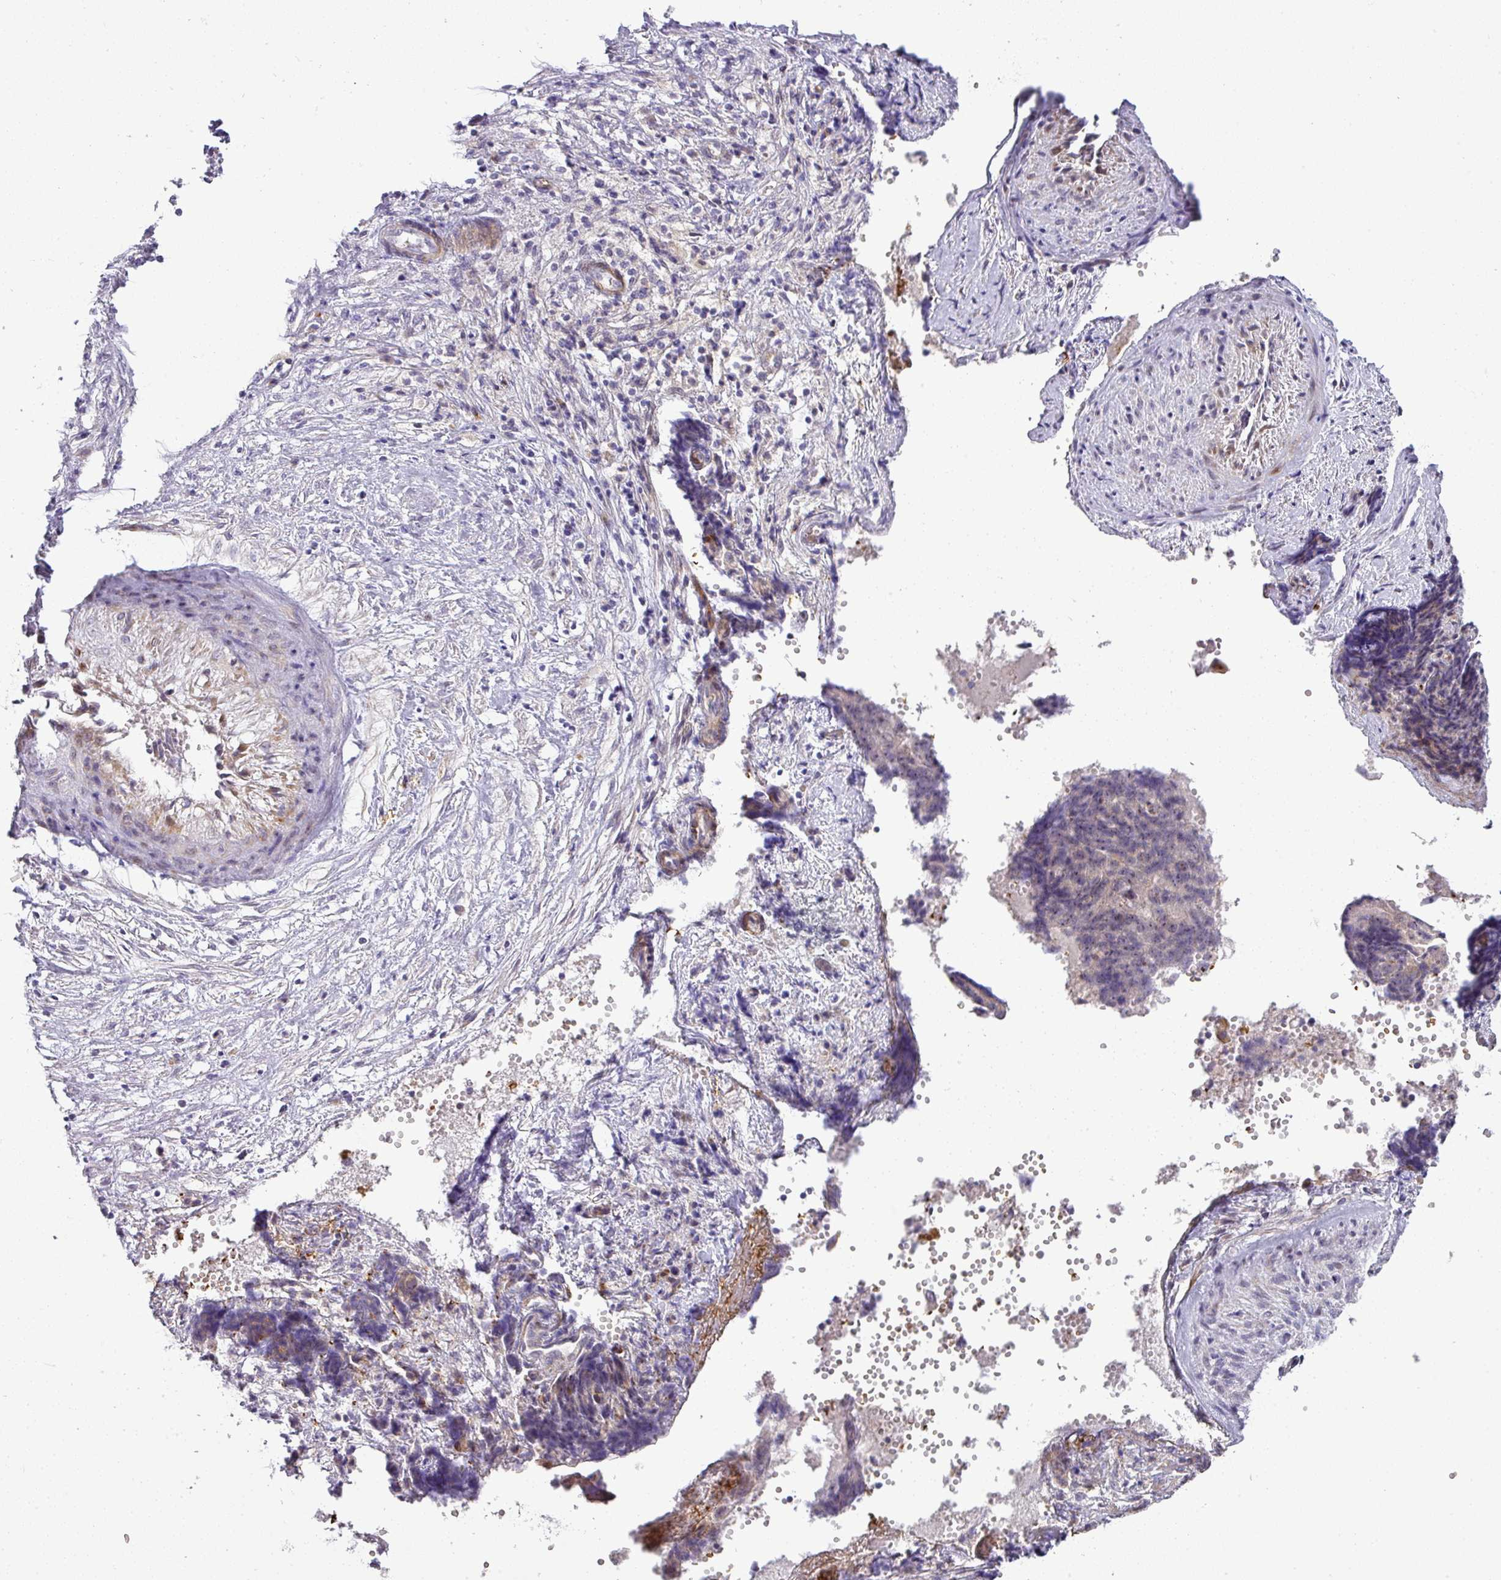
{"staining": {"intensity": "negative", "quantity": "none", "location": "none"}, "tissue": "ovarian cancer", "cell_type": "Tumor cells", "image_type": "cancer", "snomed": [{"axis": "morphology", "description": "Carcinoma, endometroid"}, {"axis": "topography", "description": "Ovary"}], "caption": "Immunohistochemical staining of human ovarian endometroid carcinoma shows no significant positivity in tumor cells.", "gene": "ATP6V1F", "patient": {"sex": "female", "age": 42}}